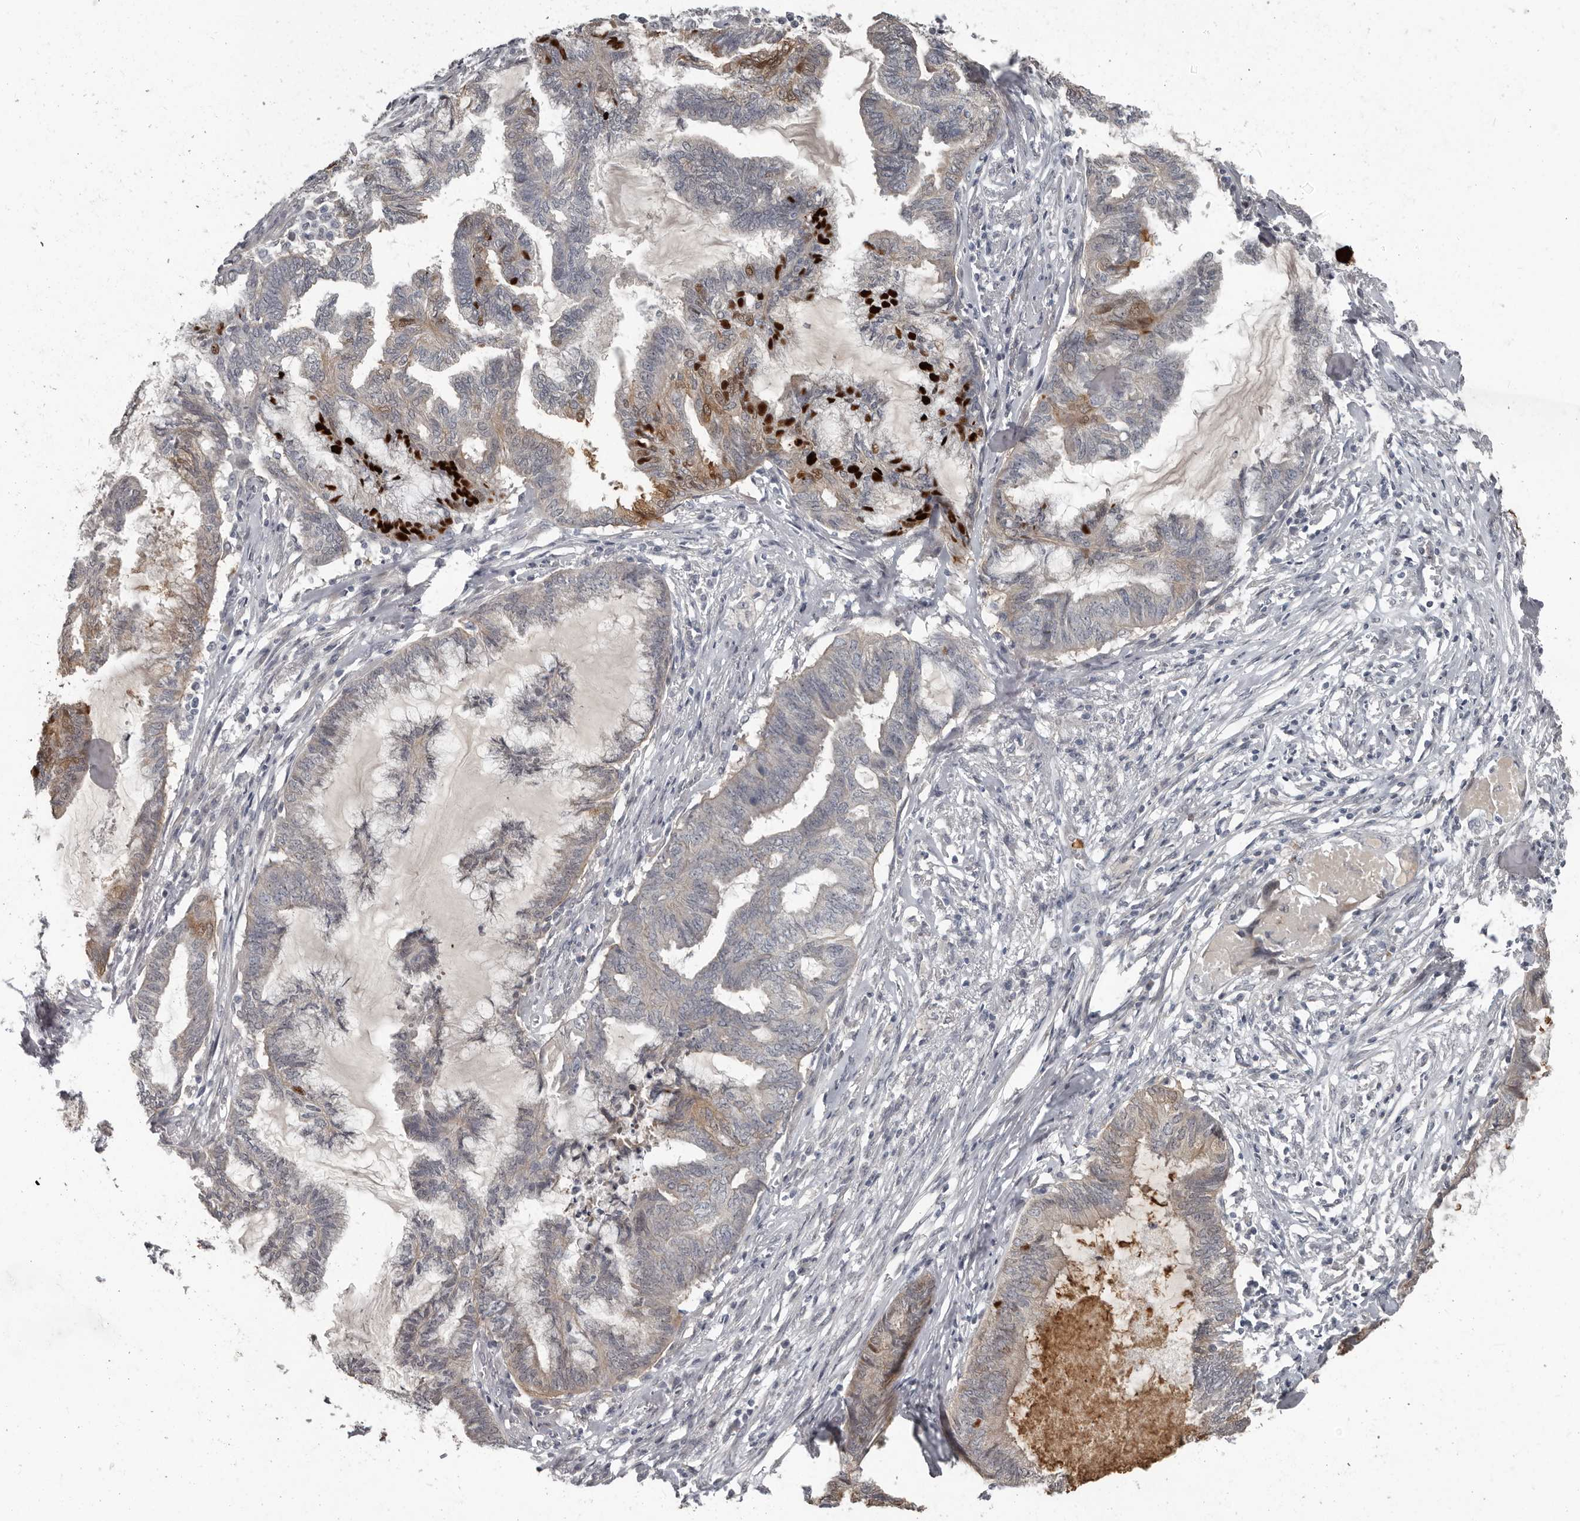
{"staining": {"intensity": "weak", "quantity": "<25%", "location": "cytoplasmic/membranous"}, "tissue": "endometrial cancer", "cell_type": "Tumor cells", "image_type": "cancer", "snomed": [{"axis": "morphology", "description": "Adenocarcinoma, NOS"}, {"axis": "topography", "description": "Endometrium"}], "caption": "Immunohistochemical staining of human endometrial cancer (adenocarcinoma) displays no significant staining in tumor cells.", "gene": "GPR157", "patient": {"sex": "female", "age": 86}}